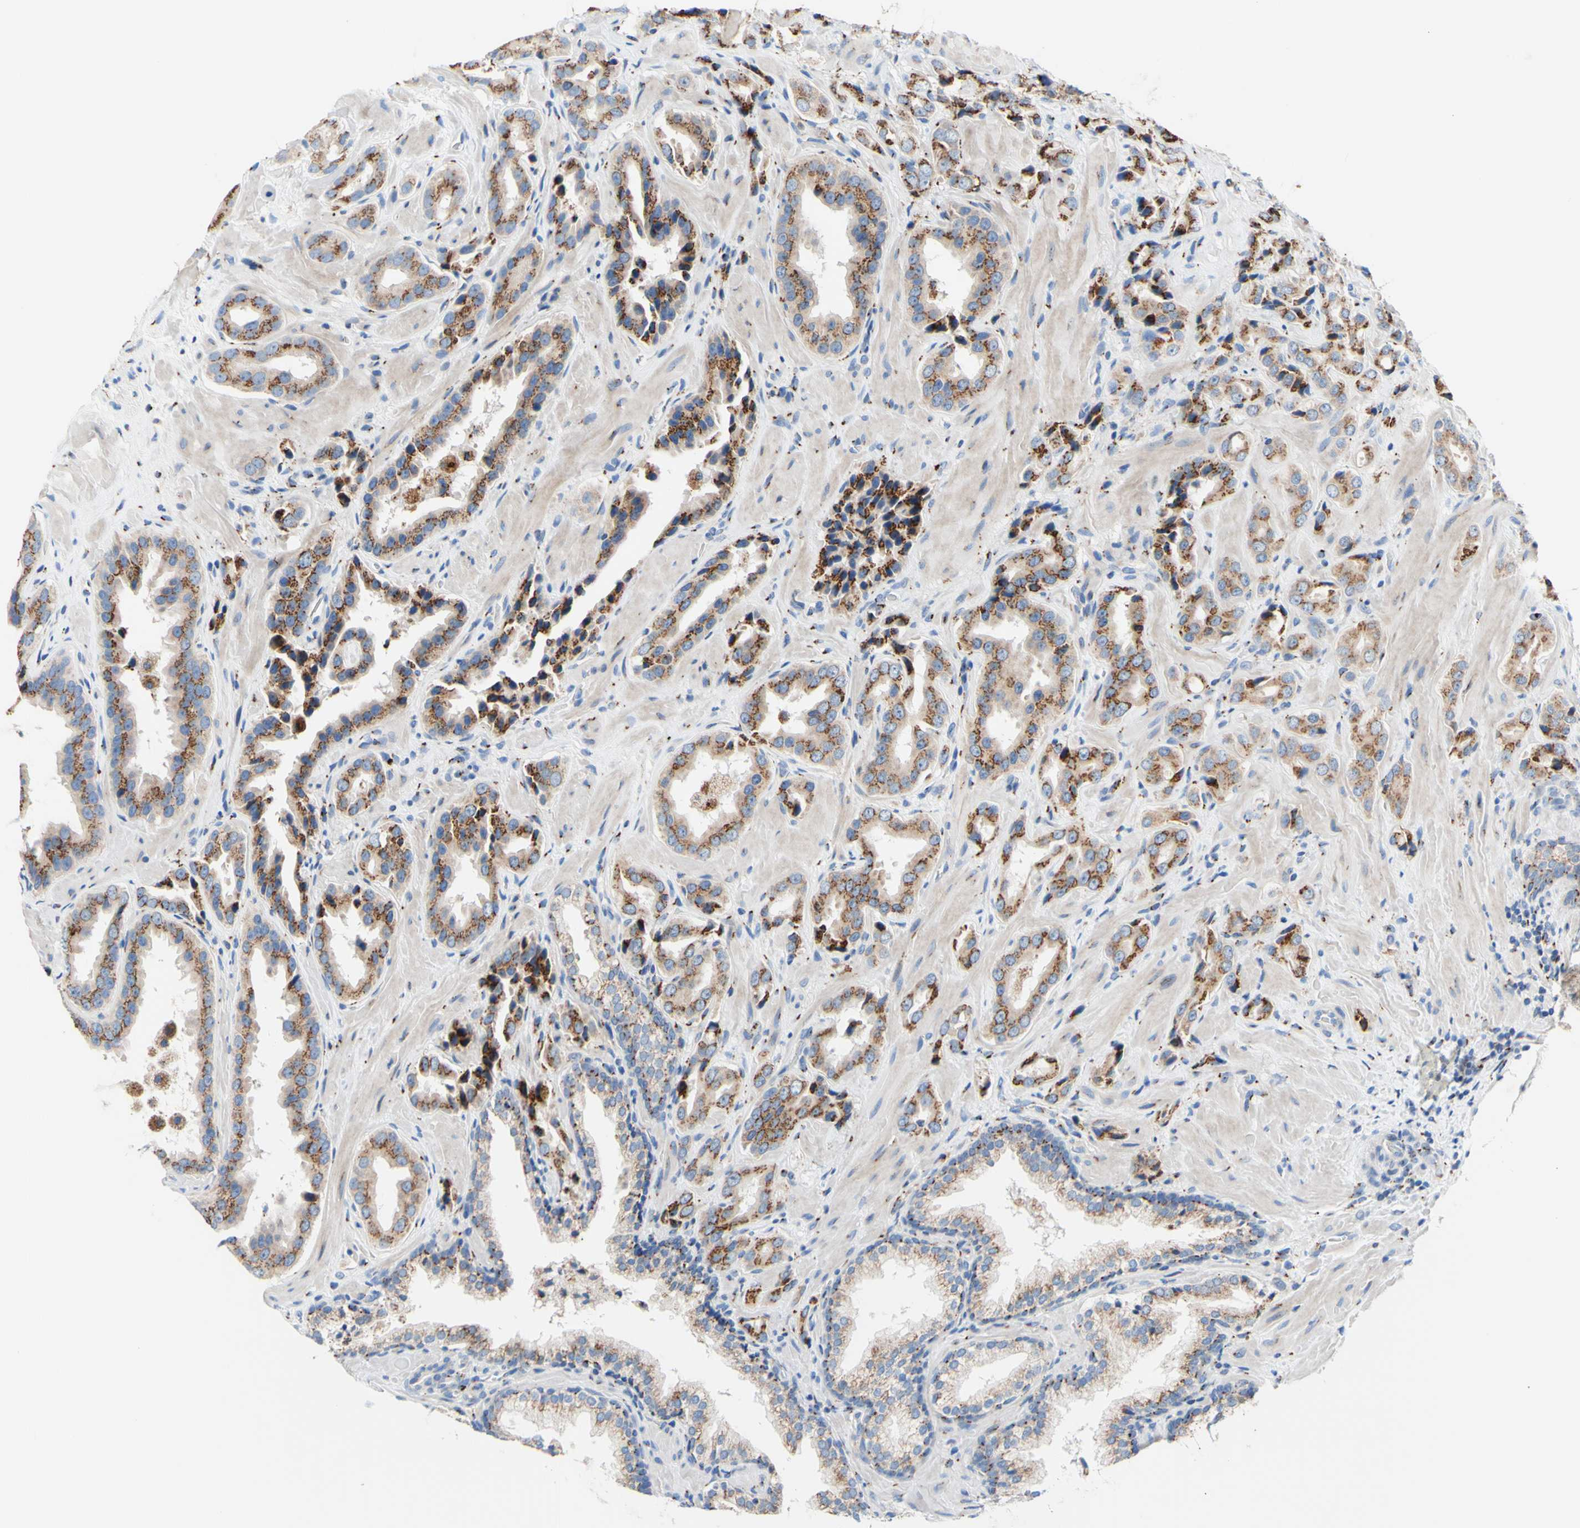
{"staining": {"intensity": "moderate", "quantity": ">75%", "location": "cytoplasmic/membranous"}, "tissue": "prostate cancer", "cell_type": "Tumor cells", "image_type": "cancer", "snomed": [{"axis": "morphology", "description": "Adenocarcinoma, High grade"}, {"axis": "topography", "description": "Prostate"}], "caption": "The photomicrograph displays staining of prostate high-grade adenocarcinoma, revealing moderate cytoplasmic/membranous protein positivity (brown color) within tumor cells.", "gene": "GALNT2", "patient": {"sex": "male", "age": 64}}